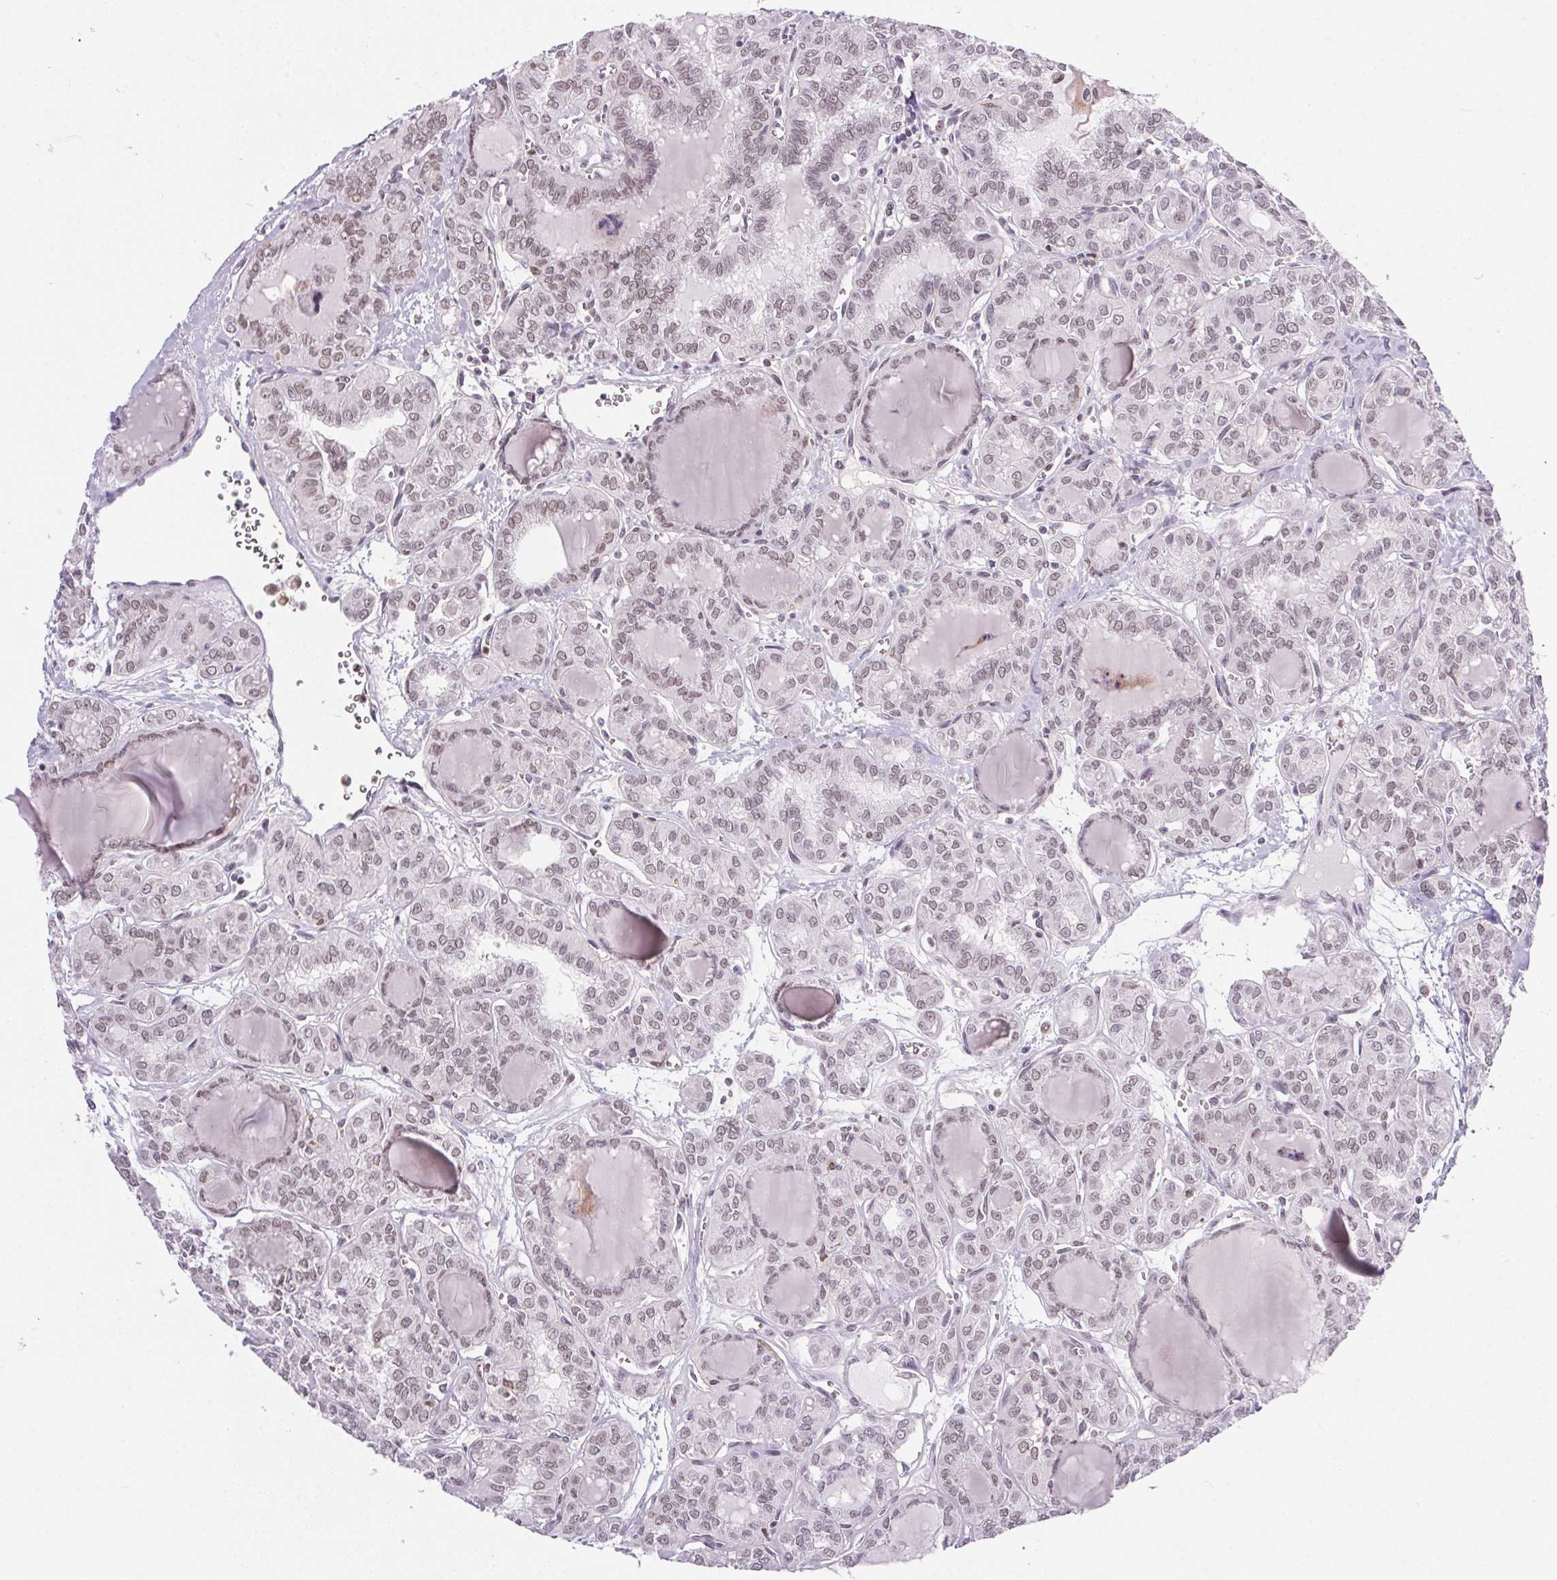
{"staining": {"intensity": "moderate", "quantity": ">75%", "location": "nuclear"}, "tissue": "thyroid cancer", "cell_type": "Tumor cells", "image_type": "cancer", "snomed": [{"axis": "morphology", "description": "Papillary adenocarcinoma, NOS"}, {"axis": "topography", "description": "Thyroid gland"}], "caption": "Immunohistochemistry (IHC) (DAB) staining of human thyroid cancer shows moderate nuclear protein positivity in approximately >75% of tumor cells.", "gene": "NFE2L1", "patient": {"sex": "female", "age": 41}}